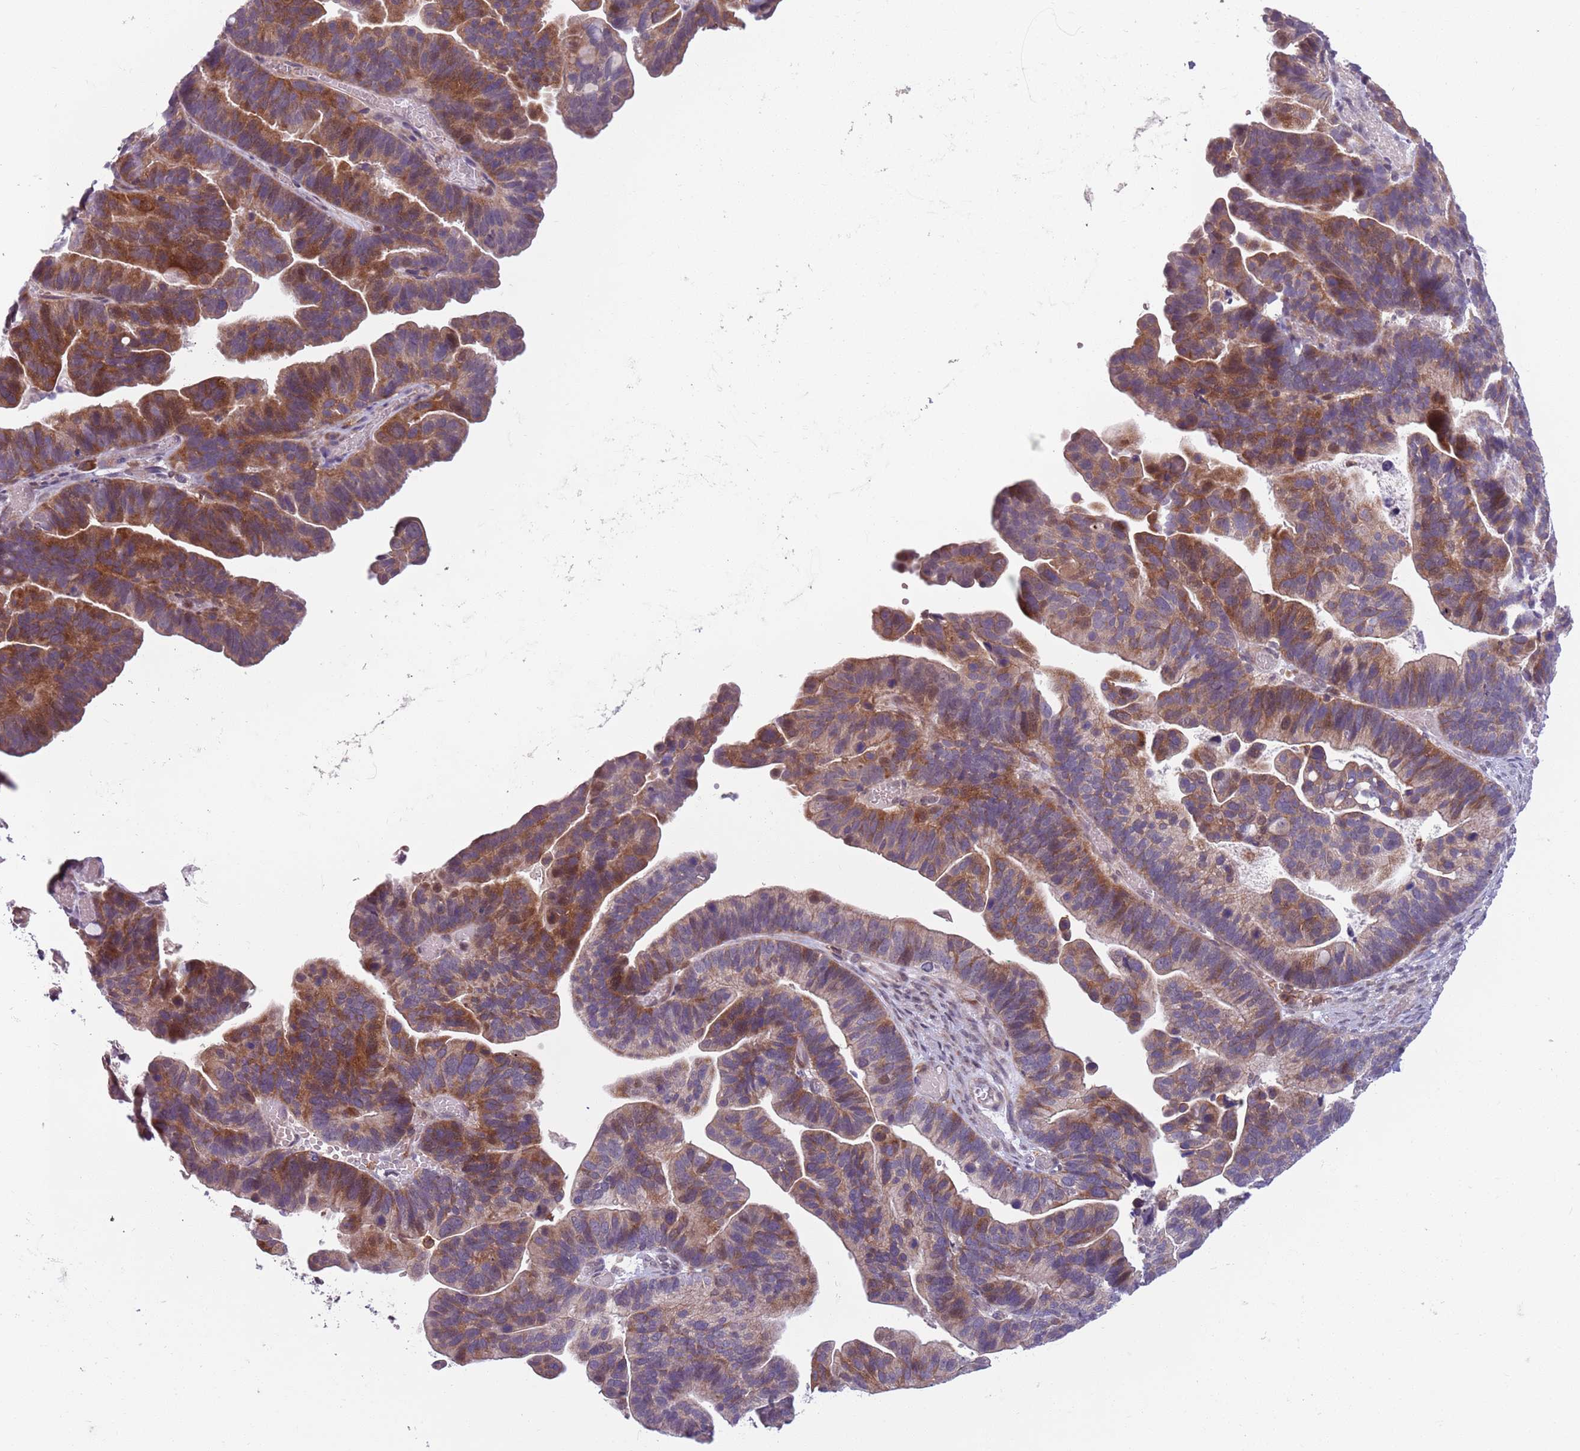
{"staining": {"intensity": "moderate", "quantity": "25%-75%", "location": "cytoplasmic/membranous"}, "tissue": "ovarian cancer", "cell_type": "Tumor cells", "image_type": "cancer", "snomed": [{"axis": "morphology", "description": "Cystadenocarcinoma, serous, NOS"}, {"axis": "topography", "description": "Ovary"}], "caption": "Immunohistochemical staining of human ovarian cancer (serous cystadenocarcinoma) demonstrates medium levels of moderate cytoplasmic/membranous expression in about 25%-75% of tumor cells.", "gene": "JAML", "patient": {"sex": "female", "age": 56}}